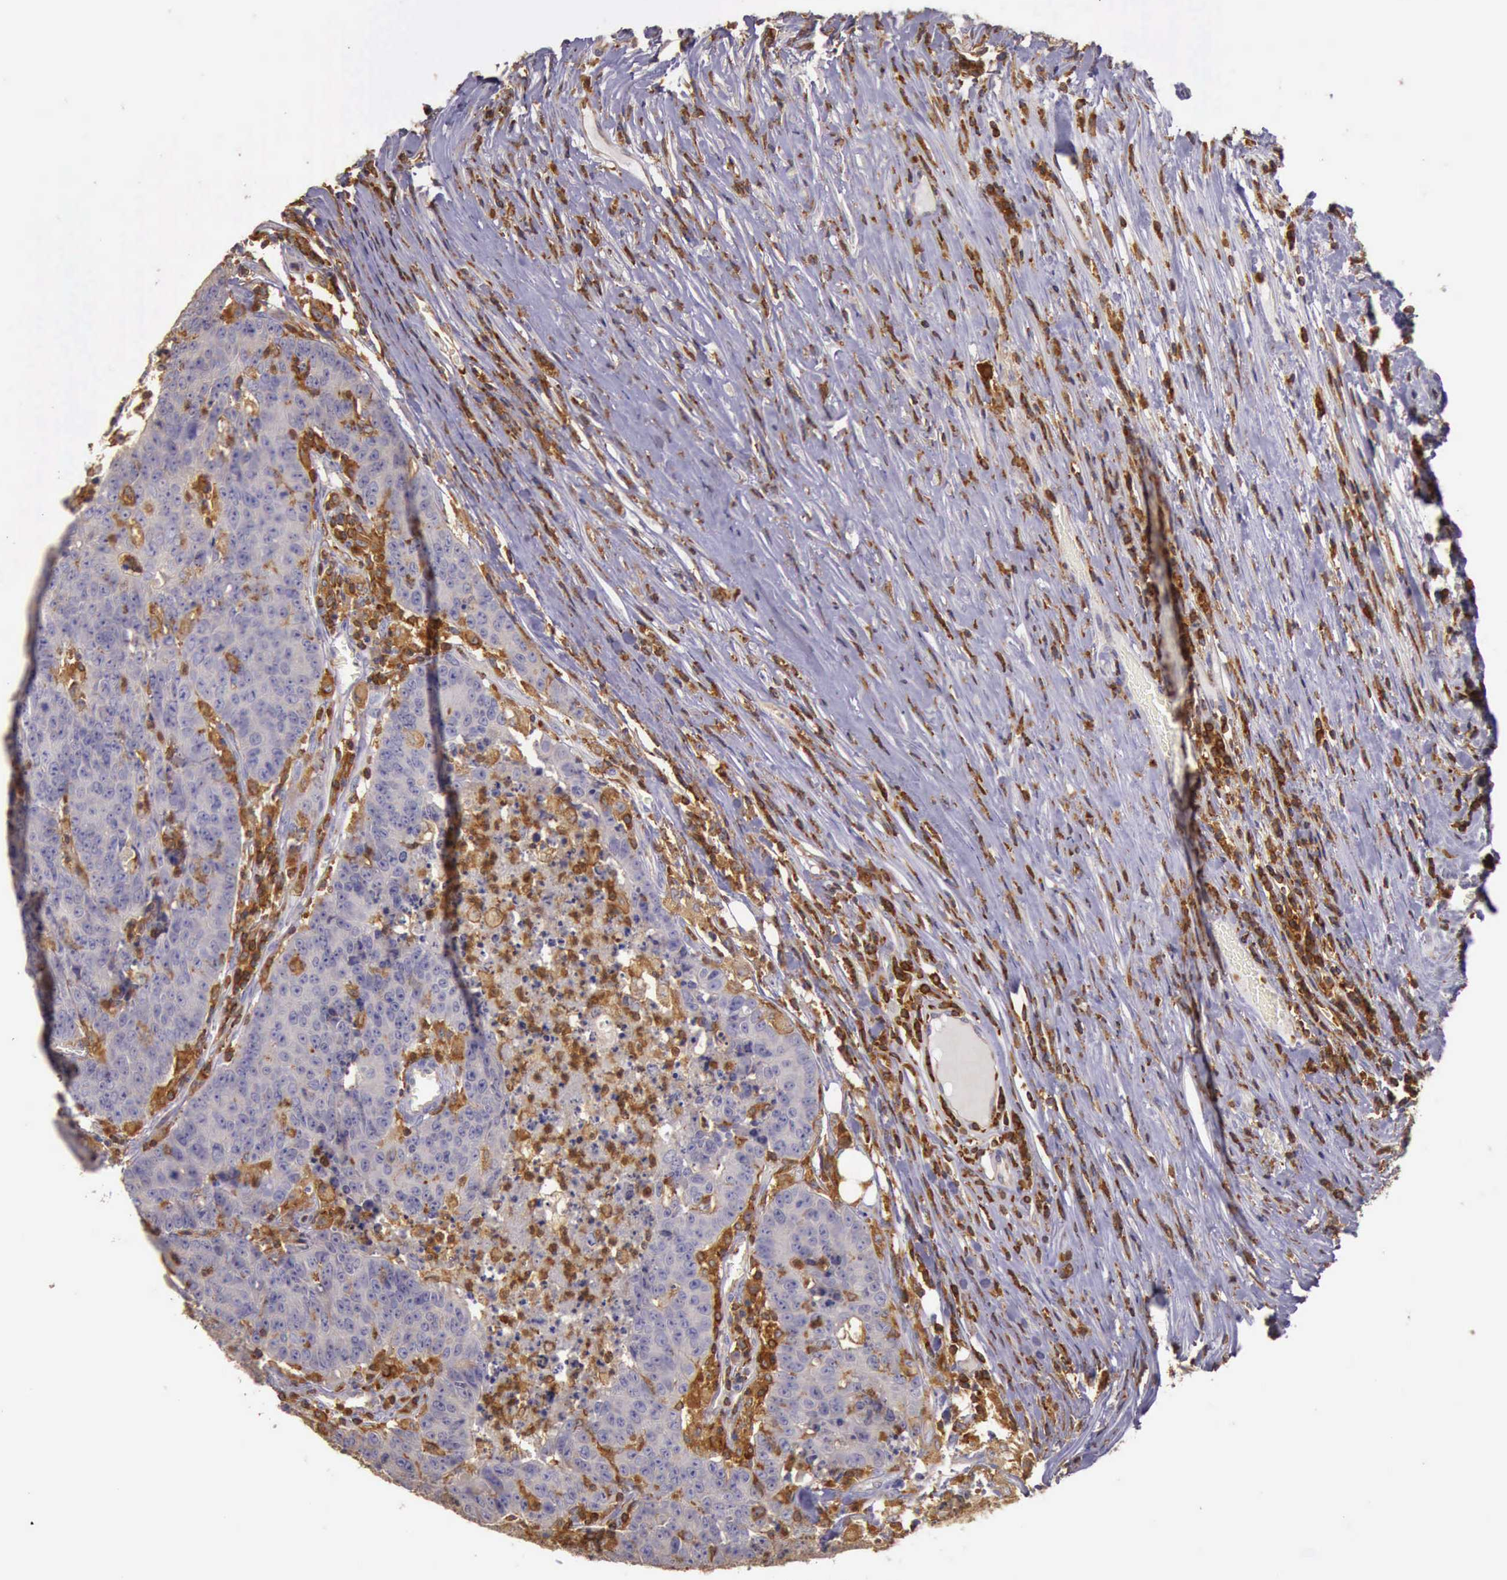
{"staining": {"intensity": "negative", "quantity": "none", "location": "none"}, "tissue": "colorectal cancer", "cell_type": "Tumor cells", "image_type": "cancer", "snomed": [{"axis": "morphology", "description": "Adenocarcinoma, NOS"}, {"axis": "topography", "description": "Colon"}], "caption": "DAB (3,3'-diaminobenzidine) immunohistochemical staining of human colorectal cancer (adenocarcinoma) displays no significant expression in tumor cells.", "gene": "ARHGAP4", "patient": {"sex": "female", "age": 53}}